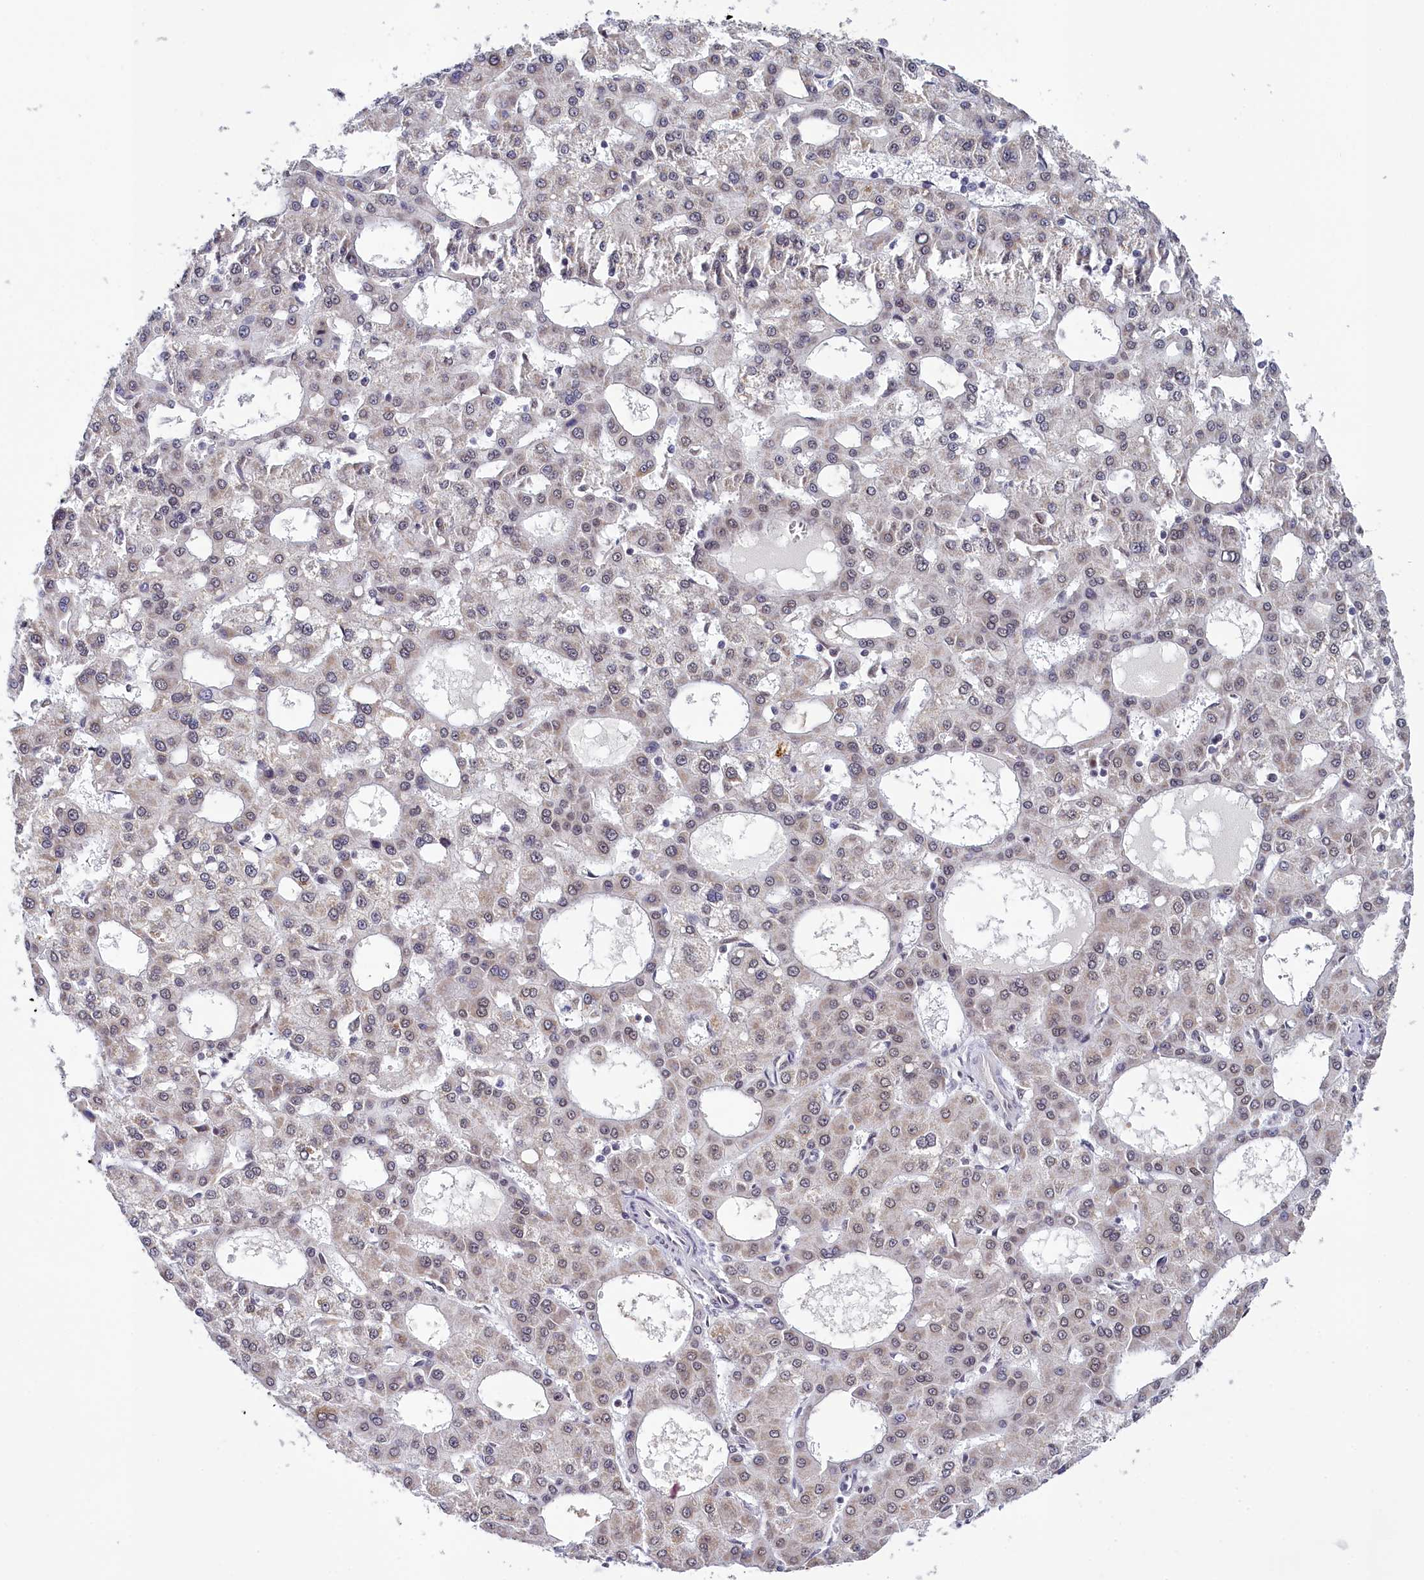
{"staining": {"intensity": "negative", "quantity": "none", "location": "none"}, "tissue": "liver cancer", "cell_type": "Tumor cells", "image_type": "cancer", "snomed": [{"axis": "morphology", "description": "Carcinoma, Hepatocellular, NOS"}, {"axis": "topography", "description": "Liver"}], "caption": "Immunohistochemical staining of hepatocellular carcinoma (liver) shows no significant positivity in tumor cells. The staining was performed using DAB (3,3'-diaminobenzidine) to visualize the protein expression in brown, while the nuclei were stained in blue with hematoxylin (Magnification: 20x).", "gene": "PPHLN1", "patient": {"sex": "male", "age": 47}}